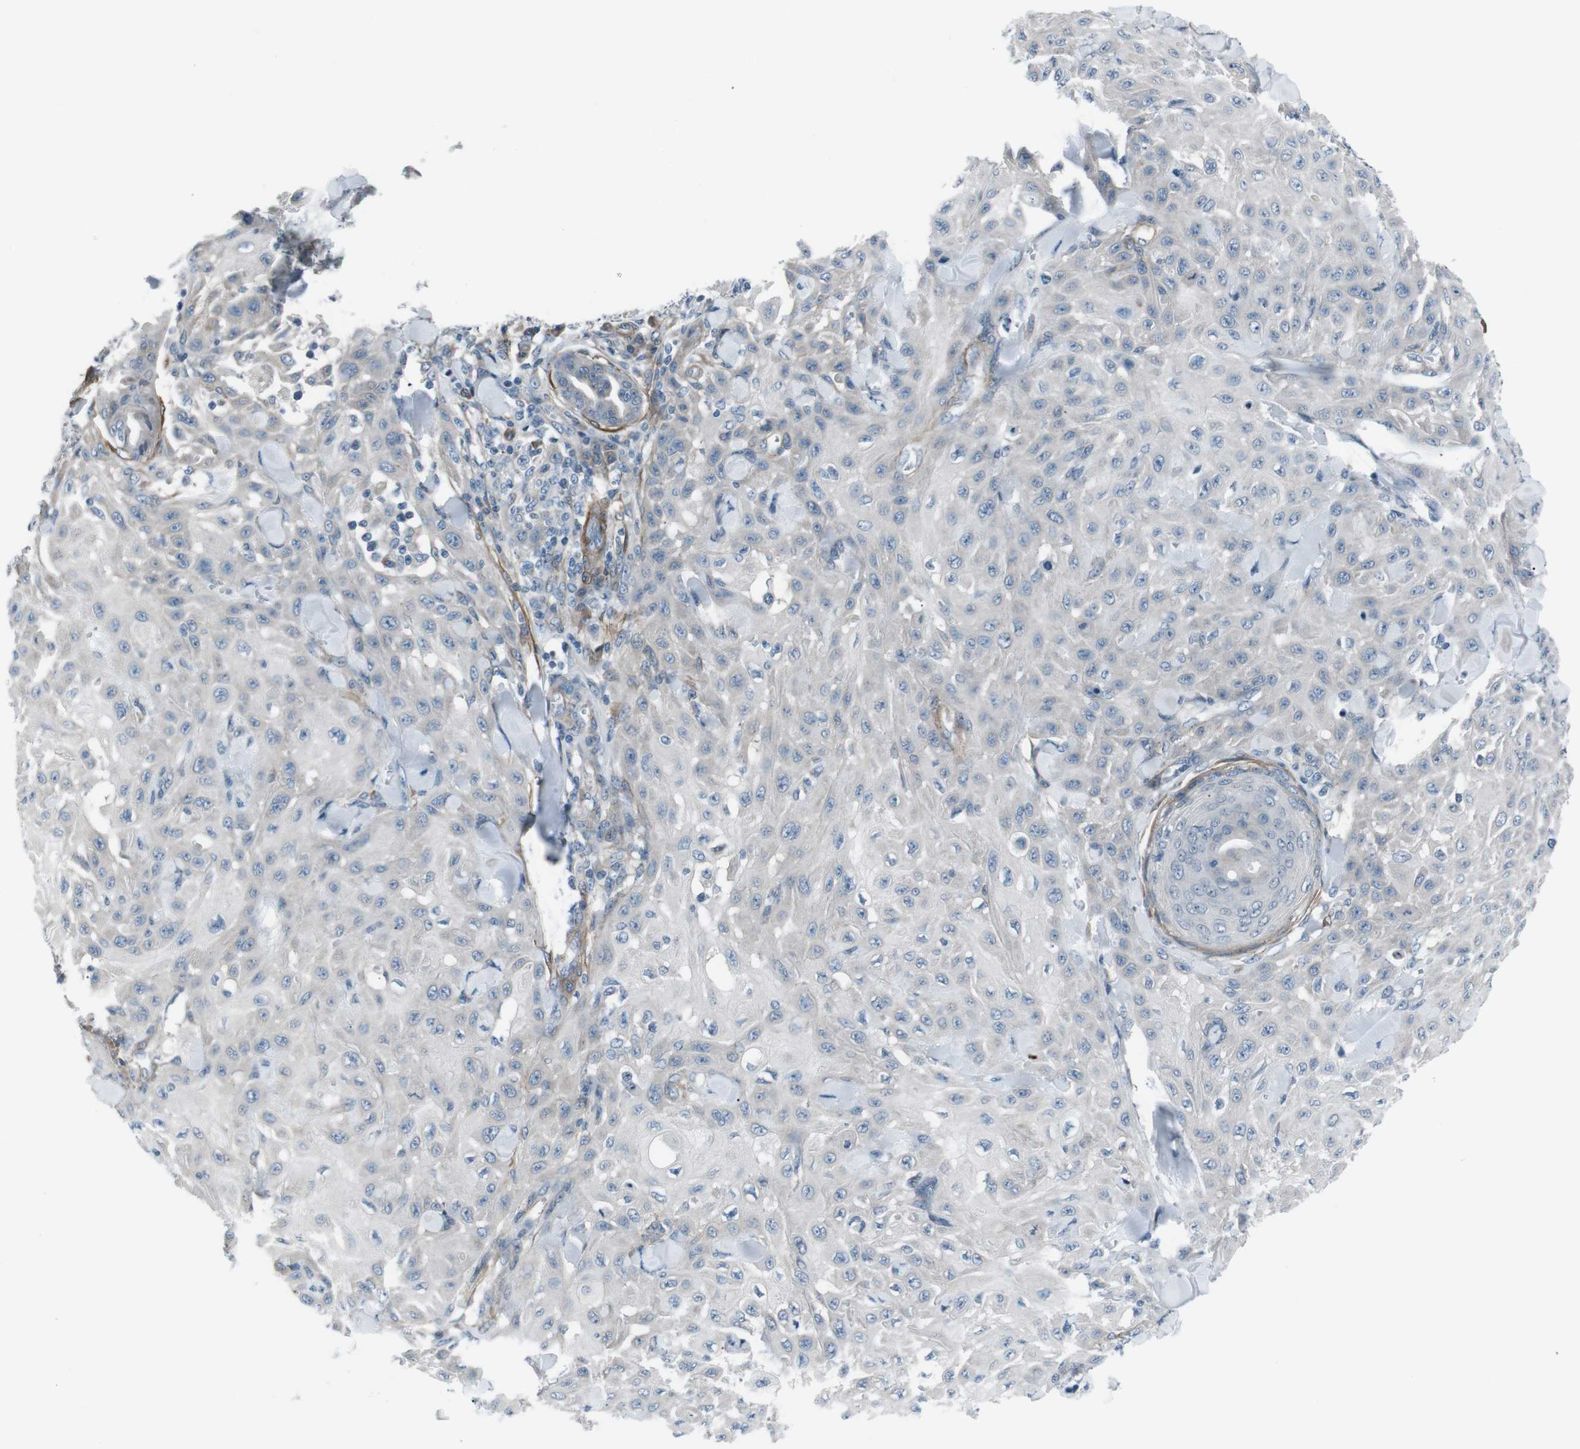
{"staining": {"intensity": "negative", "quantity": "none", "location": "none"}, "tissue": "skin cancer", "cell_type": "Tumor cells", "image_type": "cancer", "snomed": [{"axis": "morphology", "description": "Squamous cell carcinoma, NOS"}, {"axis": "topography", "description": "Skin"}], "caption": "Skin squamous cell carcinoma was stained to show a protein in brown. There is no significant expression in tumor cells.", "gene": "PDLIM5", "patient": {"sex": "male", "age": 24}}